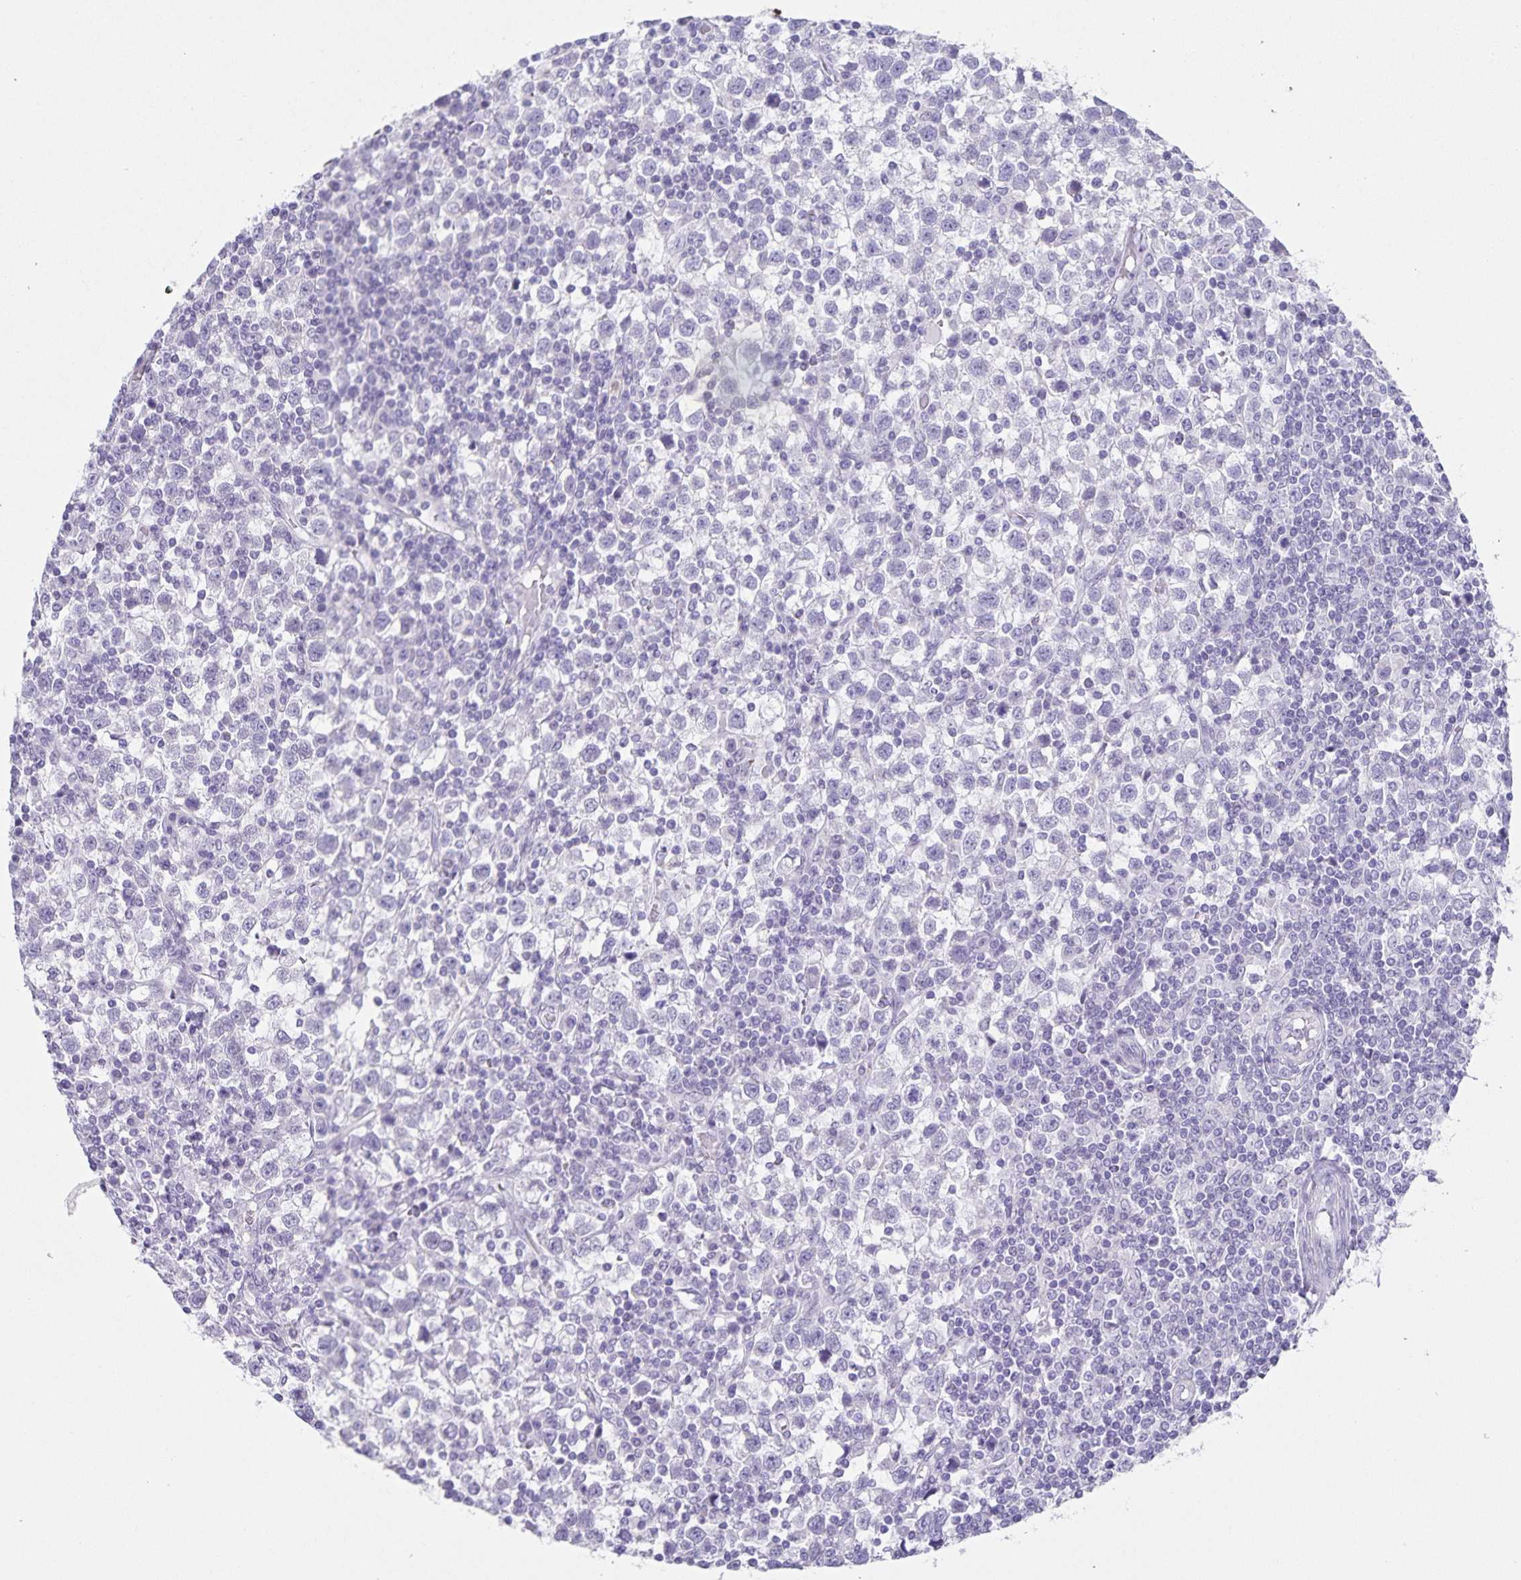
{"staining": {"intensity": "negative", "quantity": "none", "location": "none"}, "tissue": "testis cancer", "cell_type": "Tumor cells", "image_type": "cancer", "snomed": [{"axis": "morphology", "description": "Seminoma, NOS"}, {"axis": "topography", "description": "Testis"}], "caption": "DAB (3,3'-diaminobenzidine) immunohistochemical staining of seminoma (testis) shows no significant positivity in tumor cells. (Stains: DAB (3,3'-diaminobenzidine) immunohistochemistry (IHC) with hematoxylin counter stain, Microscopy: brightfield microscopy at high magnification).", "gene": "C11orf42", "patient": {"sex": "male", "age": 34}}